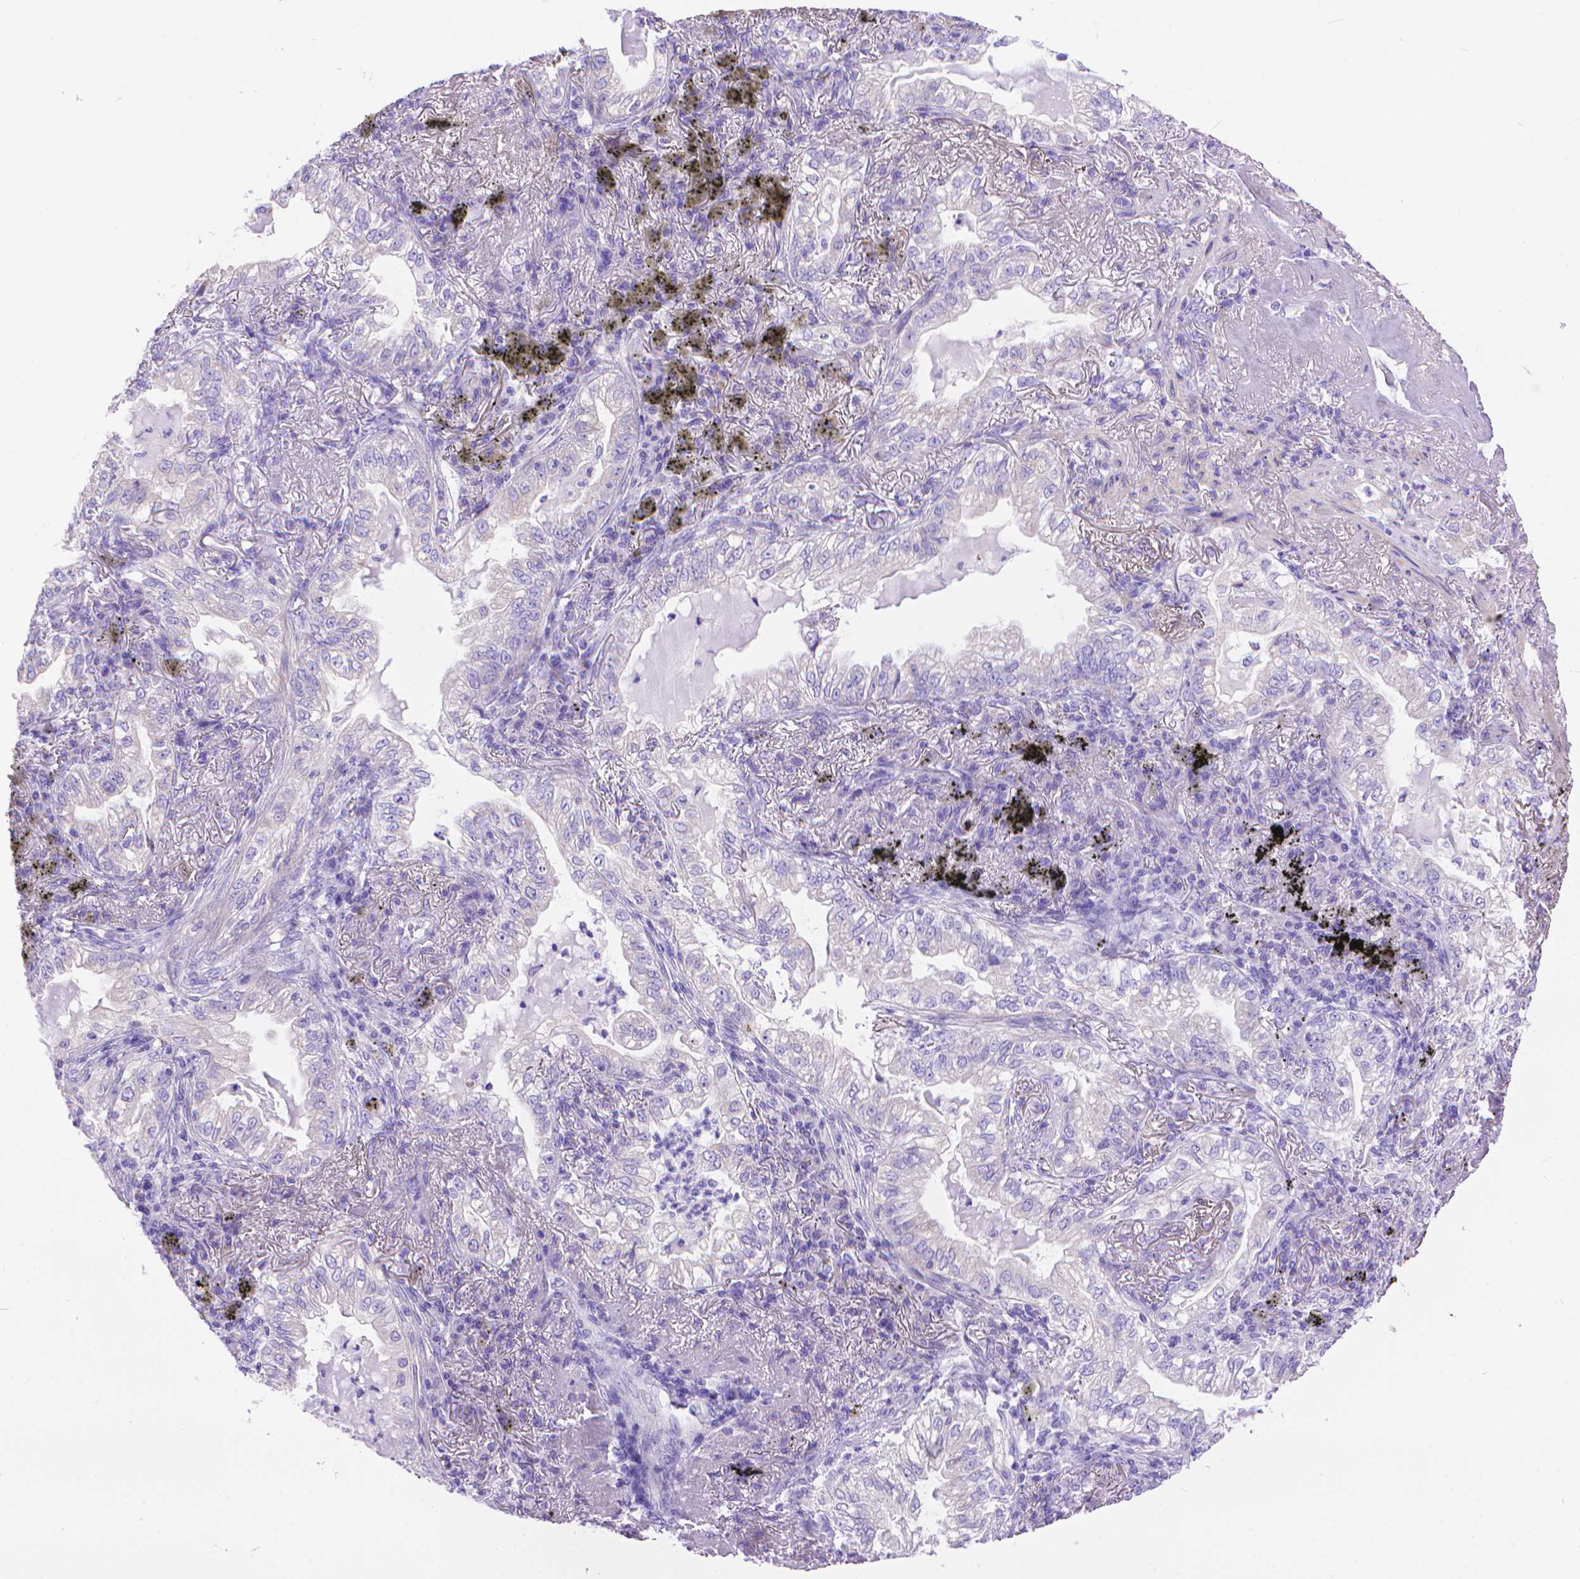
{"staining": {"intensity": "negative", "quantity": "none", "location": "none"}, "tissue": "lung cancer", "cell_type": "Tumor cells", "image_type": "cancer", "snomed": [{"axis": "morphology", "description": "Adenocarcinoma, NOS"}, {"axis": "topography", "description": "Lung"}], "caption": "Immunohistochemical staining of adenocarcinoma (lung) displays no significant positivity in tumor cells.", "gene": "DHRS2", "patient": {"sex": "female", "age": 73}}